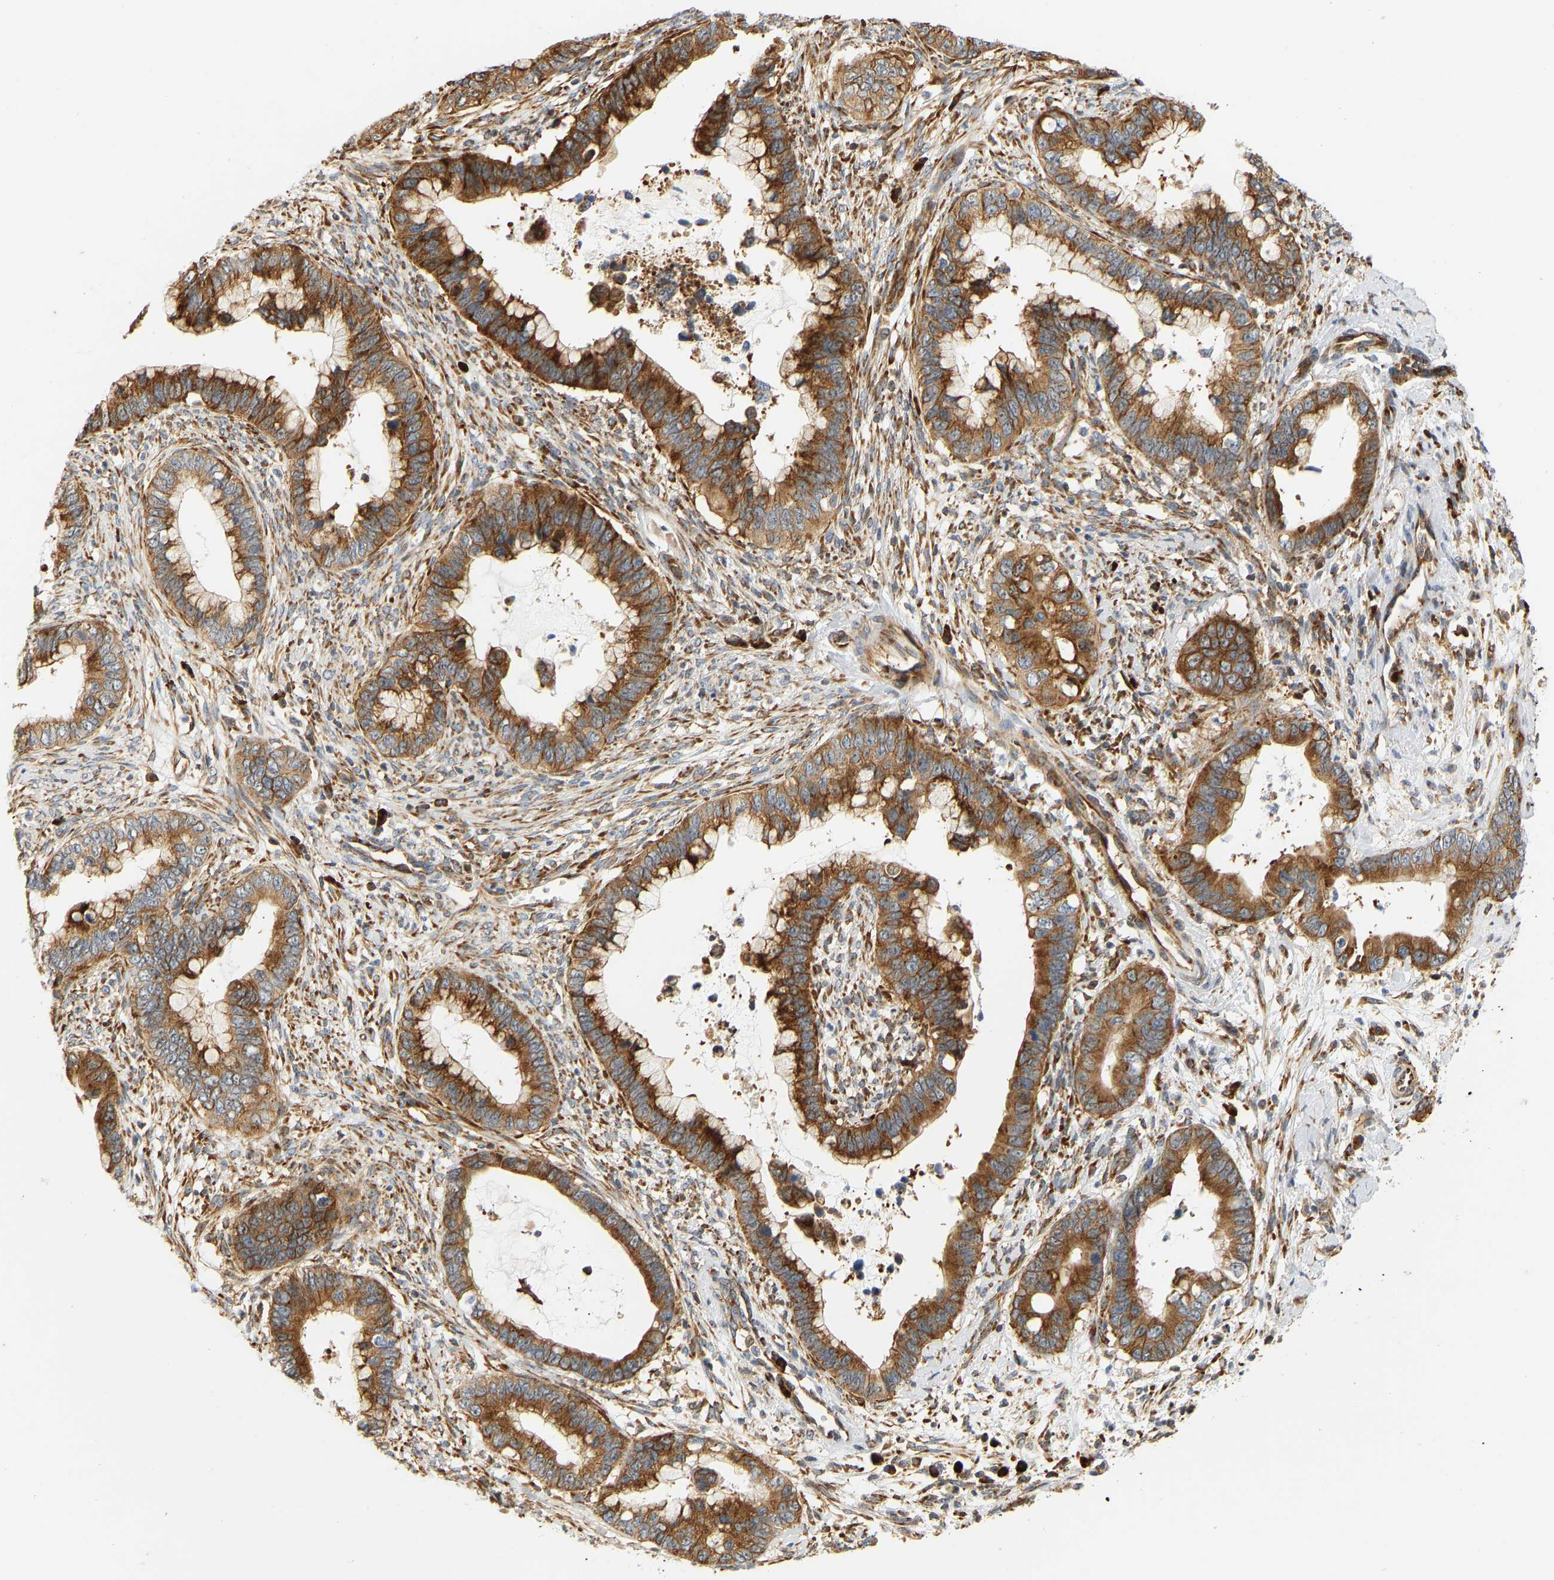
{"staining": {"intensity": "strong", "quantity": ">75%", "location": "cytoplasmic/membranous"}, "tissue": "cervical cancer", "cell_type": "Tumor cells", "image_type": "cancer", "snomed": [{"axis": "morphology", "description": "Adenocarcinoma, NOS"}, {"axis": "topography", "description": "Cervix"}], "caption": "Protein expression analysis of cervical cancer (adenocarcinoma) shows strong cytoplasmic/membranous expression in approximately >75% of tumor cells.", "gene": "RPS14", "patient": {"sex": "female", "age": 44}}